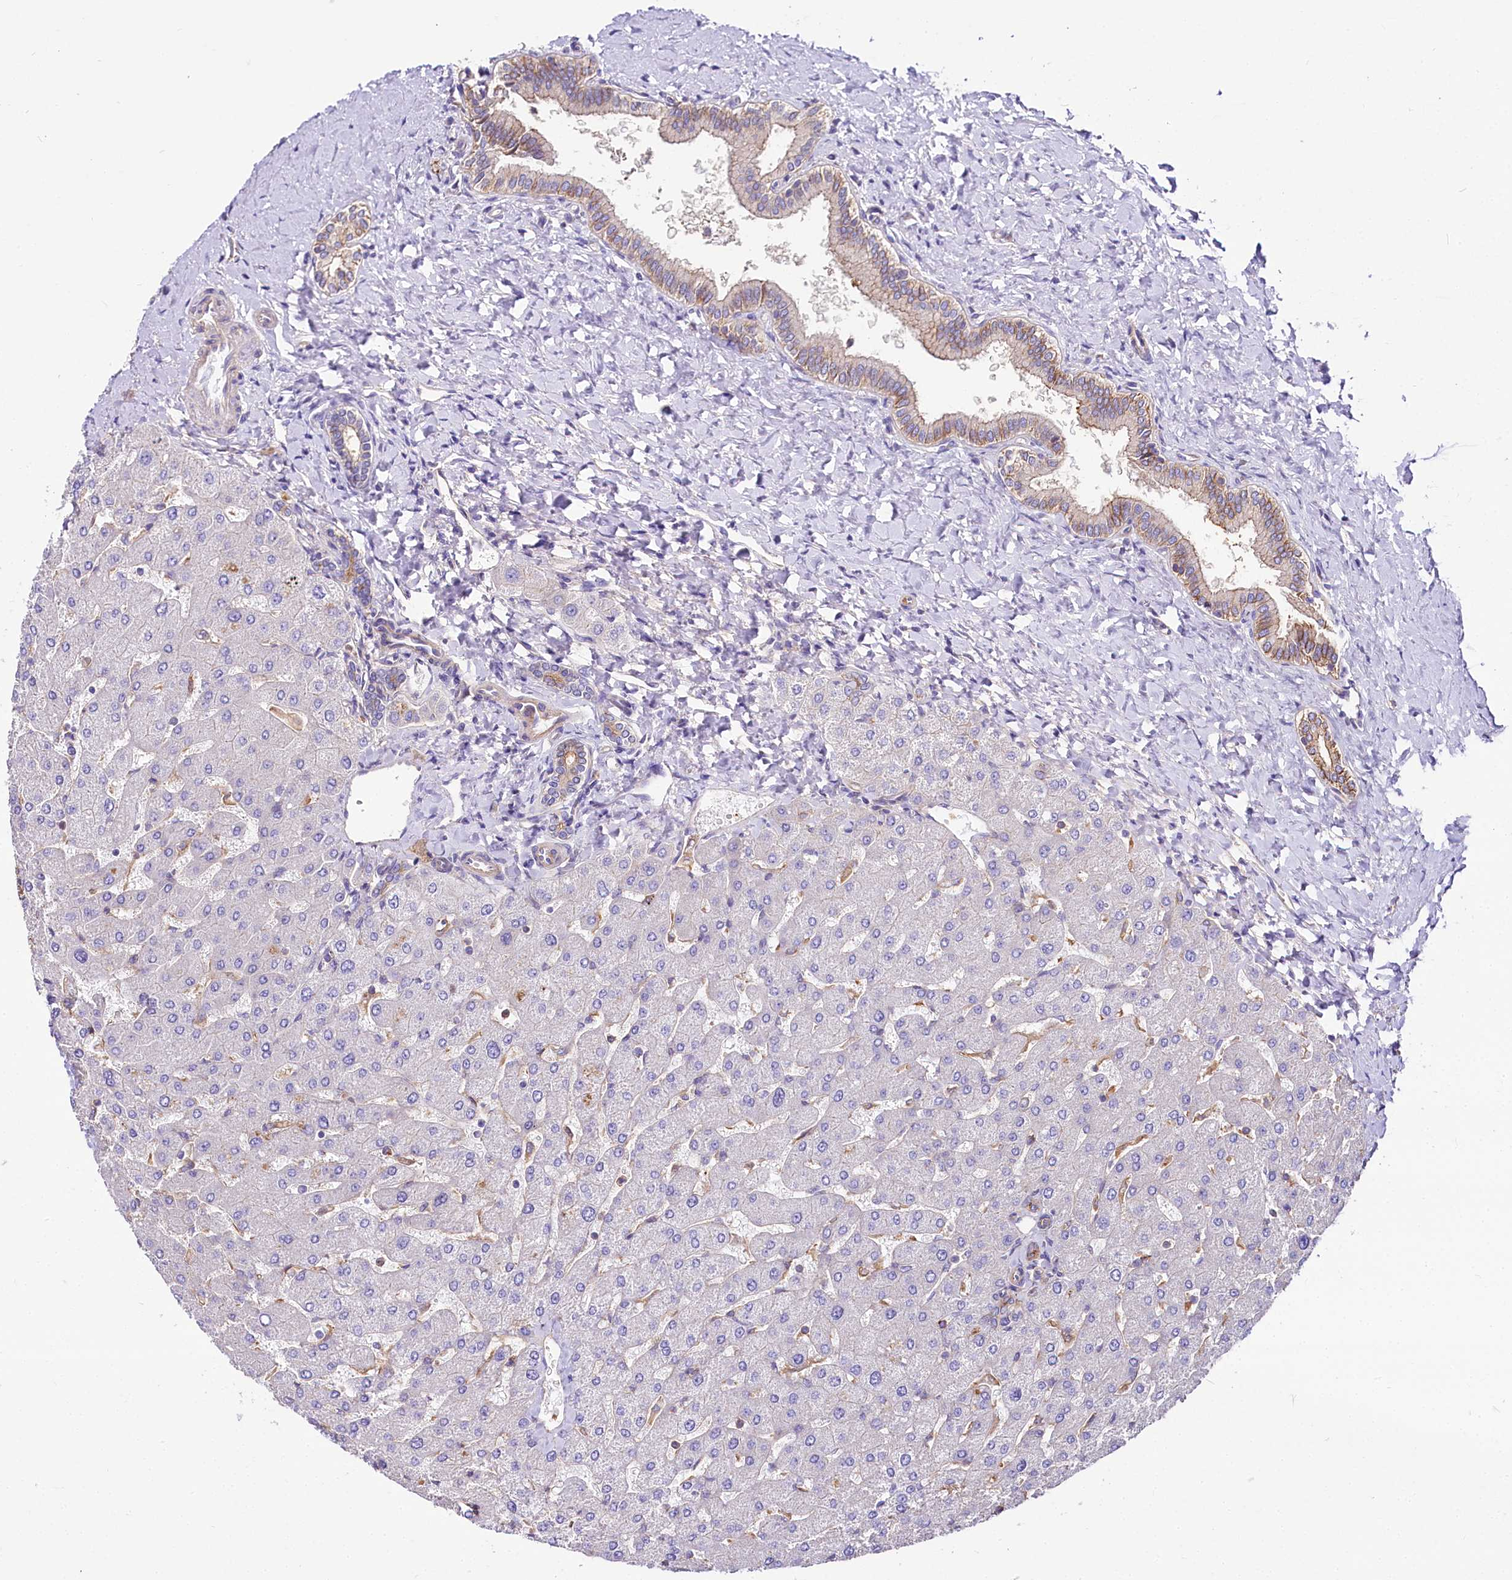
{"staining": {"intensity": "moderate", "quantity": "<25%", "location": "cytoplasmic/membranous"}, "tissue": "liver", "cell_type": "Cholangiocytes", "image_type": "normal", "snomed": [{"axis": "morphology", "description": "Normal tissue, NOS"}, {"axis": "topography", "description": "Liver"}], "caption": "Immunohistochemistry photomicrograph of unremarkable liver stained for a protein (brown), which shows low levels of moderate cytoplasmic/membranous staining in about <25% of cholangiocytes.", "gene": "FCHSD2", "patient": {"sex": "male", "age": 55}}